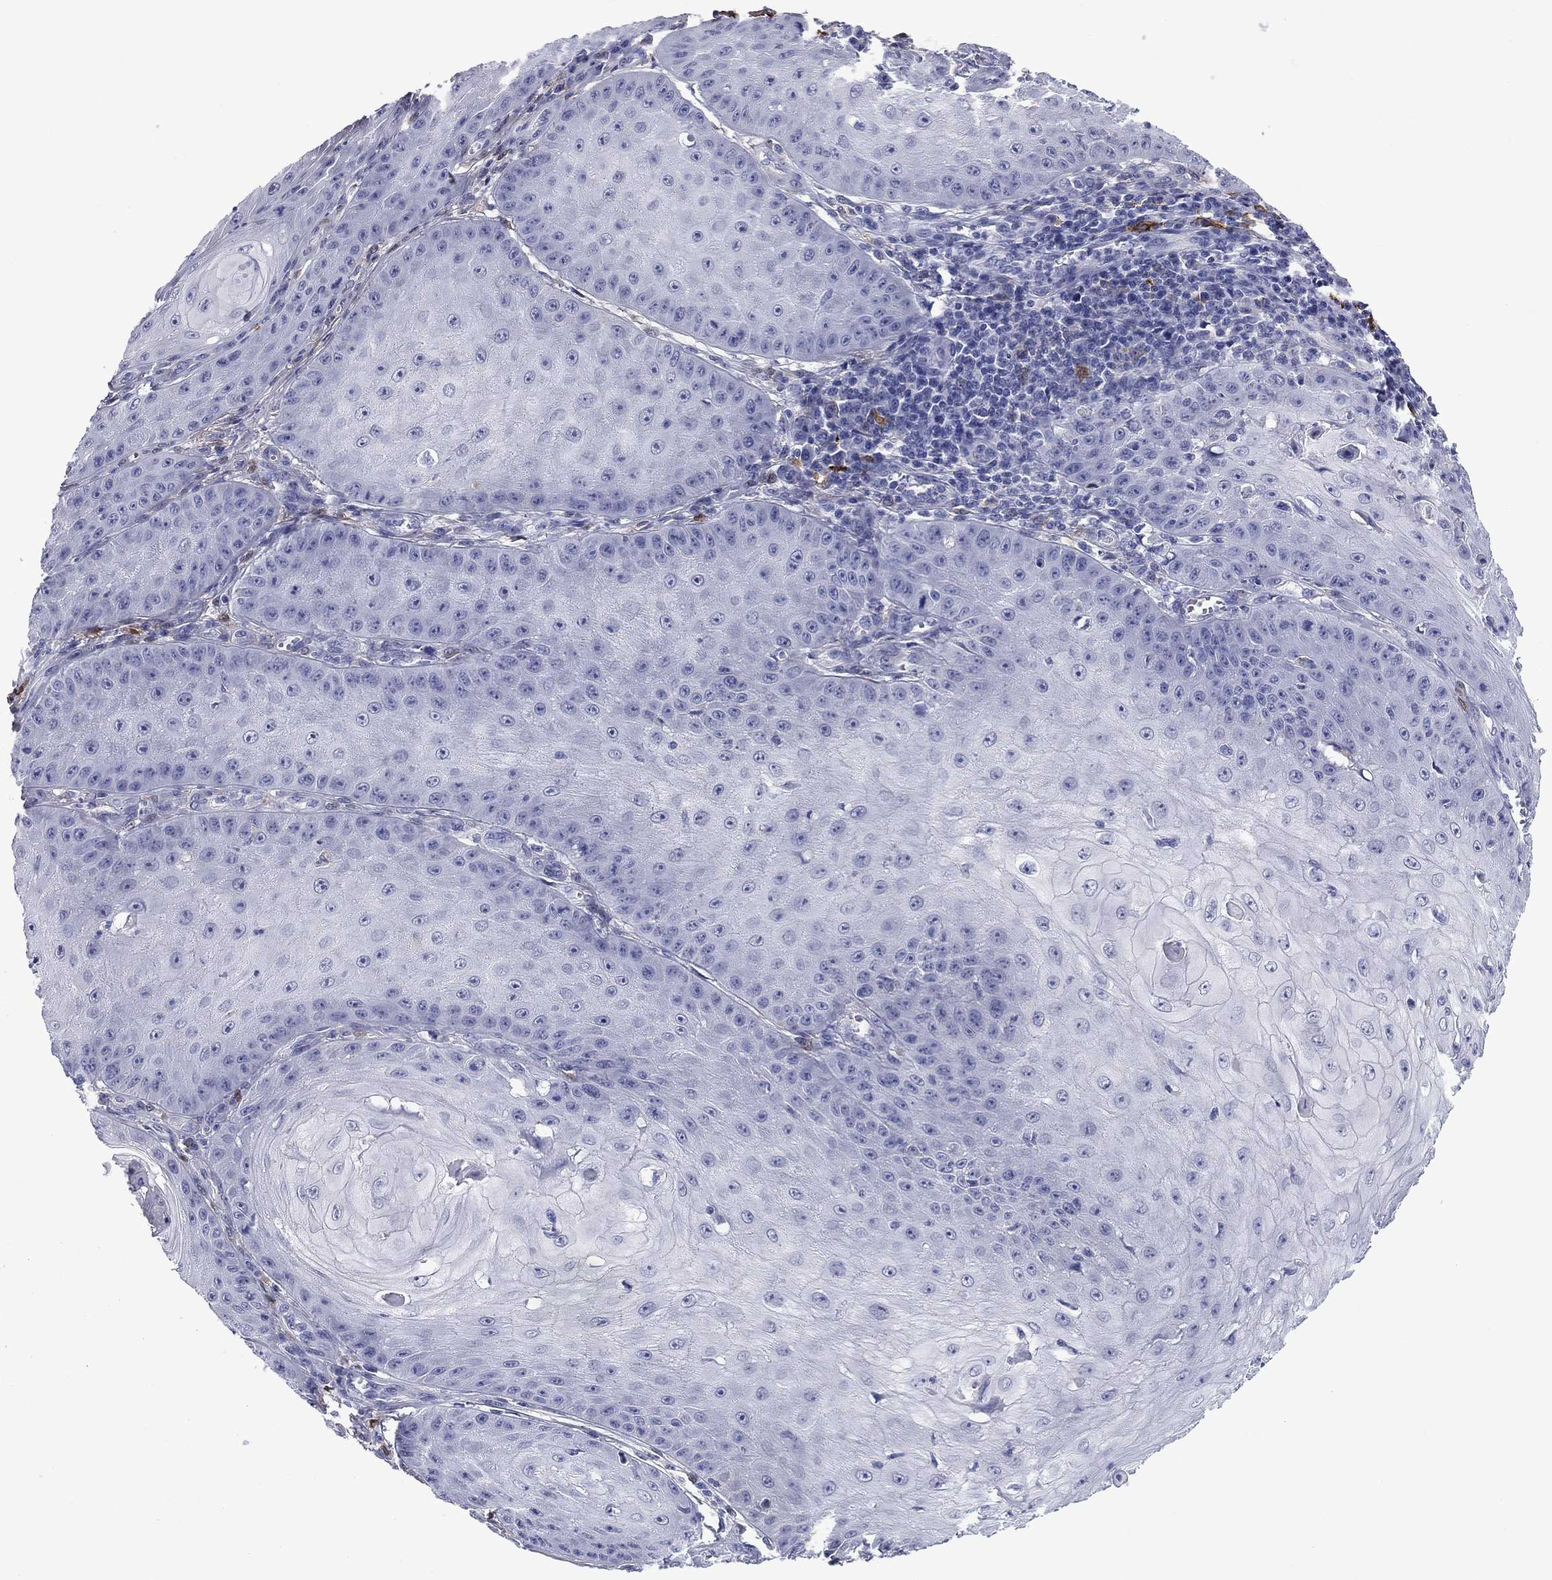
{"staining": {"intensity": "negative", "quantity": "none", "location": "none"}, "tissue": "skin cancer", "cell_type": "Tumor cells", "image_type": "cancer", "snomed": [{"axis": "morphology", "description": "Squamous cell carcinoma, NOS"}, {"axis": "topography", "description": "Skin"}], "caption": "The IHC histopathology image has no significant expression in tumor cells of squamous cell carcinoma (skin) tissue.", "gene": "BCL2L14", "patient": {"sex": "male", "age": 70}}